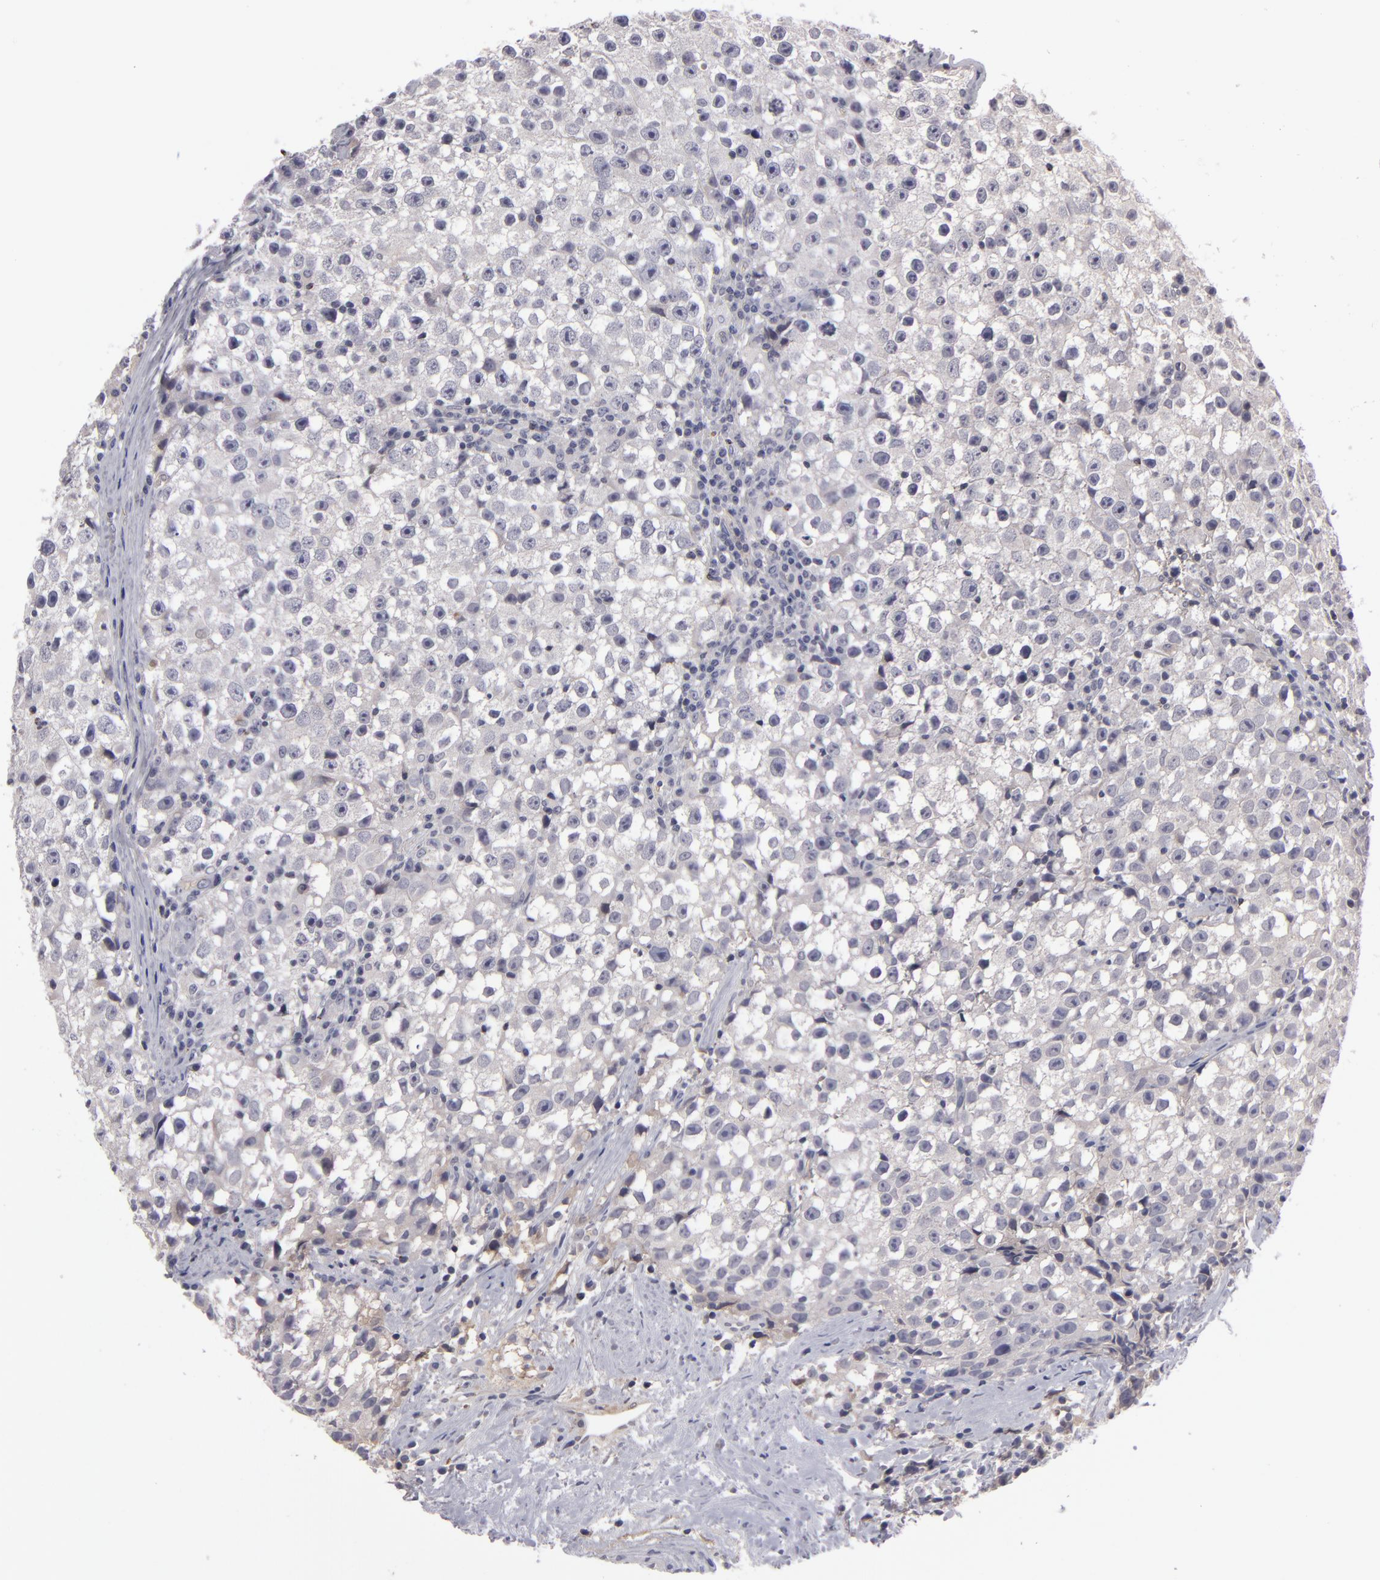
{"staining": {"intensity": "weak", "quantity": "<25%", "location": "cytoplasmic/membranous"}, "tissue": "testis cancer", "cell_type": "Tumor cells", "image_type": "cancer", "snomed": [{"axis": "morphology", "description": "Seminoma, NOS"}, {"axis": "topography", "description": "Testis"}], "caption": "Testis cancer stained for a protein using immunohistochemistry displays no staining tumor cells.", "gene": "ITIH4", "patient": {"sex": "male", "age": 35}}